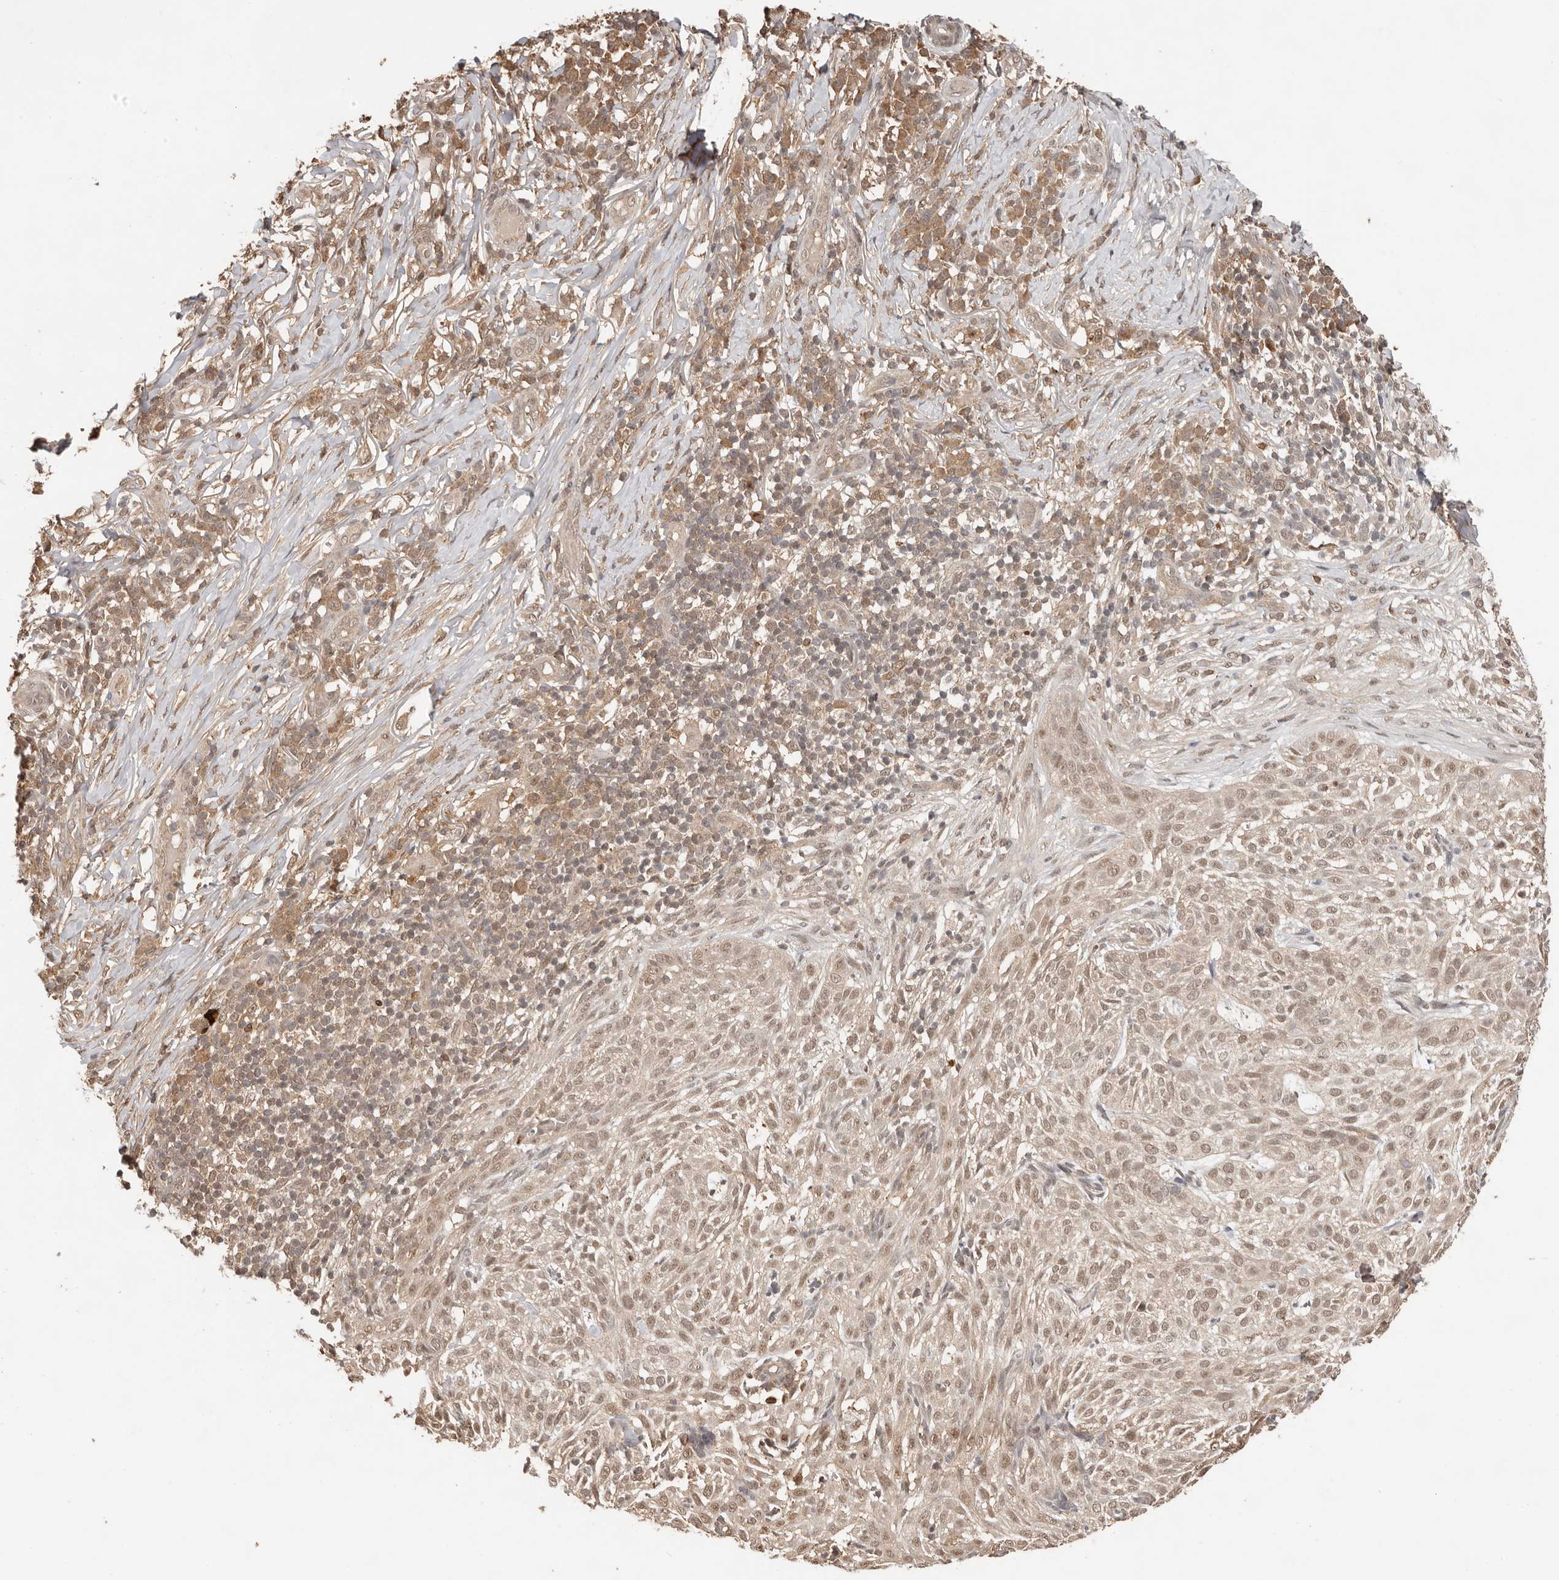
{"staining": {"intensity": "moderate", "quantity": ">75%", "location": "nuclear"}, "tissue": "skin cancer", "cell_type": "Tumor cells", "image_type": "cancer", "snomed": [{"axis": "morphology", "description": "Basal cell carcinoma"}, {"axis": "topography", "description": "Skin"}], "caption": "A brown stain shows moderate nuclear staining of a protein in human skin basal cell carcinoma tumor cells.", "gene": "PSMA5", "patient": {"sex": "female", "age": 64}}